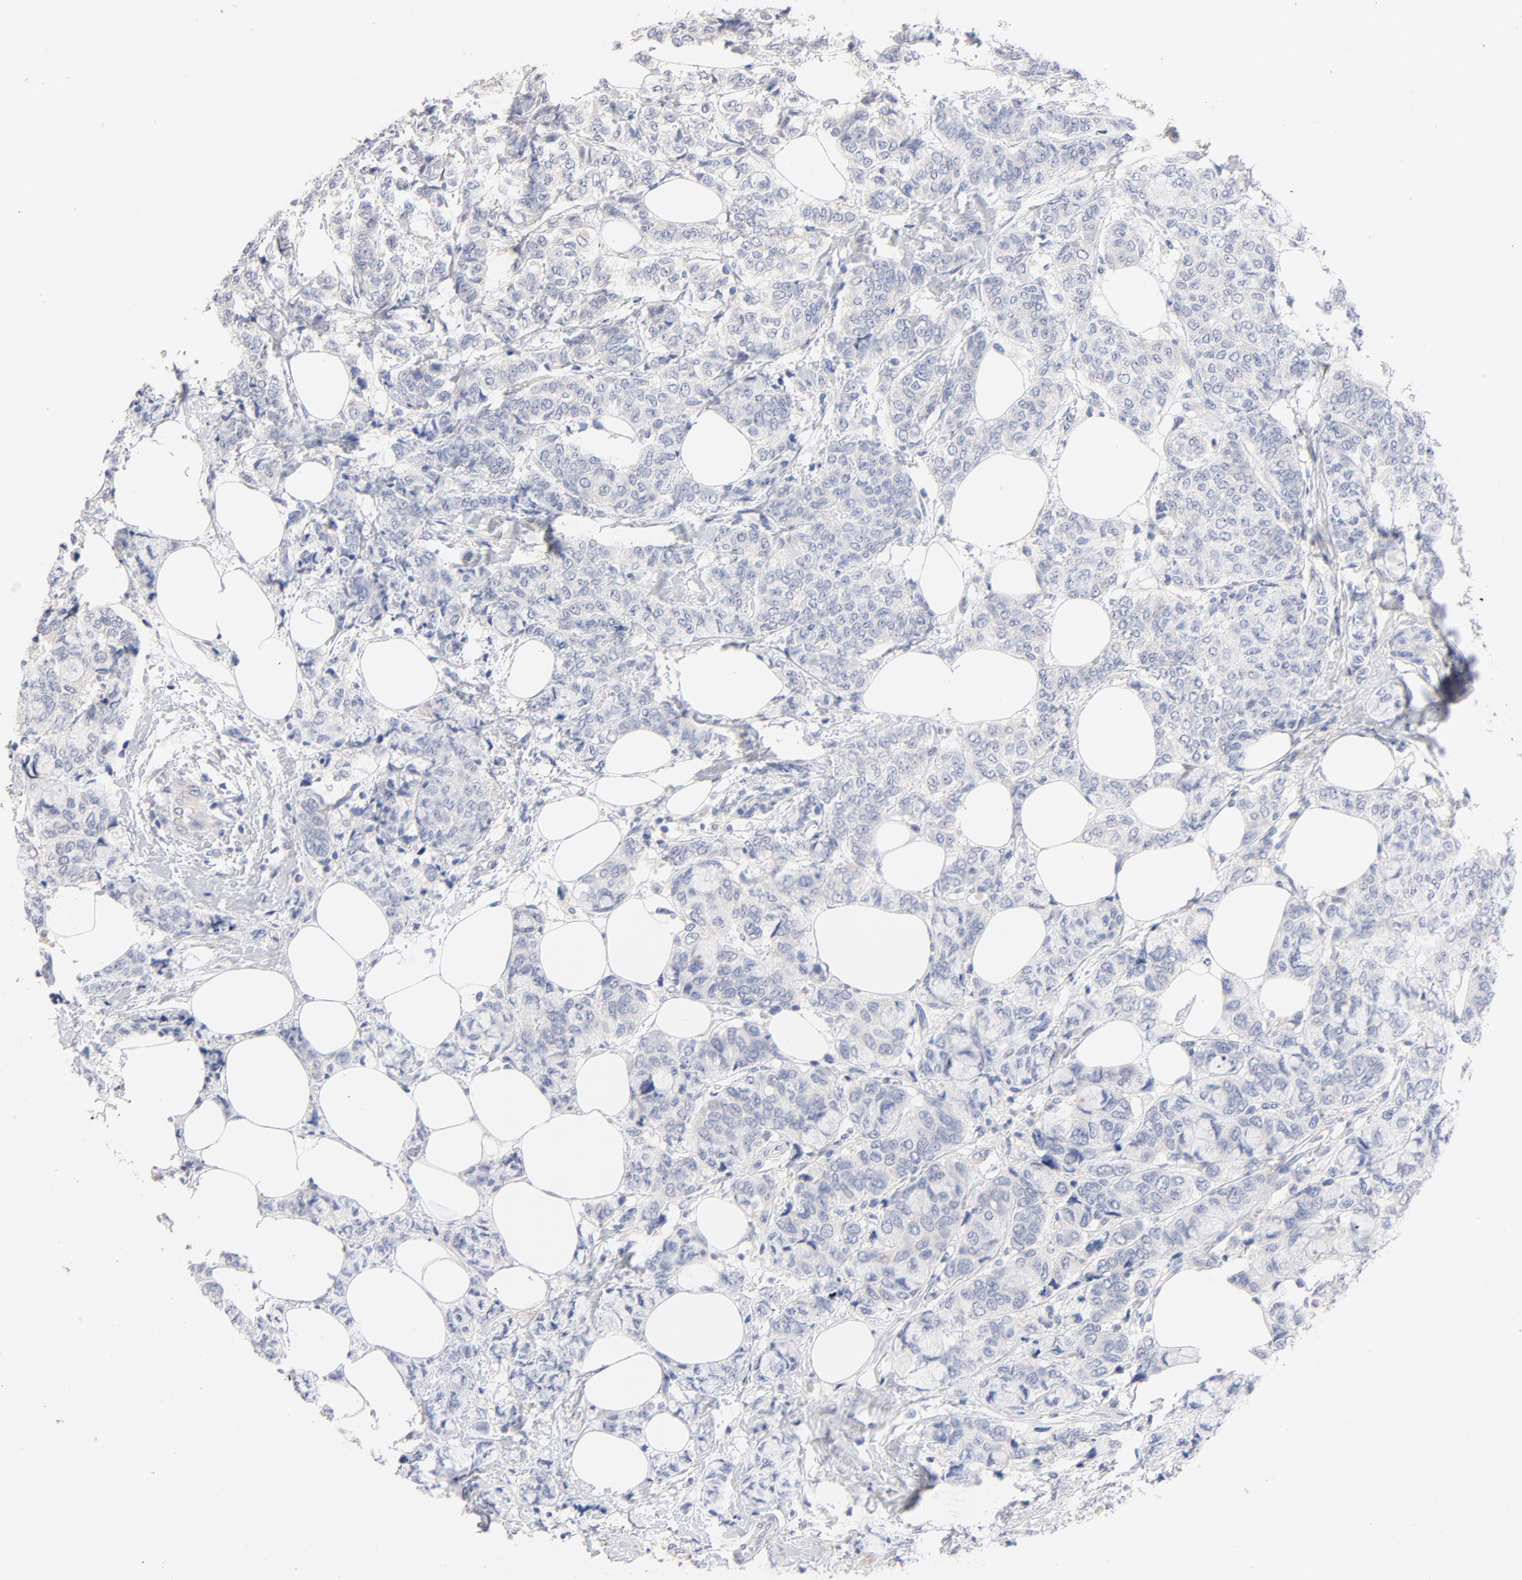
{"staining": {"intensity": "negative", "quantity": "none", "location": "none"}, "tissue": "breast cancer", "cell_type": "Tumor cells", "image_type": "cancer", "snomed": [{"axis": "morphology", "description": "Lobular carcinoma"}, {"axis": "topography", "description": "Breast"}], "caption": "Immunohistochemistry micrograph of neoplastic tissue: human lobular carcinoma (breast) stained with DAB demonstrates no significant protein expression in tumor cells.", "gene": "CPS1", "patient": {"sex": "female", "age": 60}}